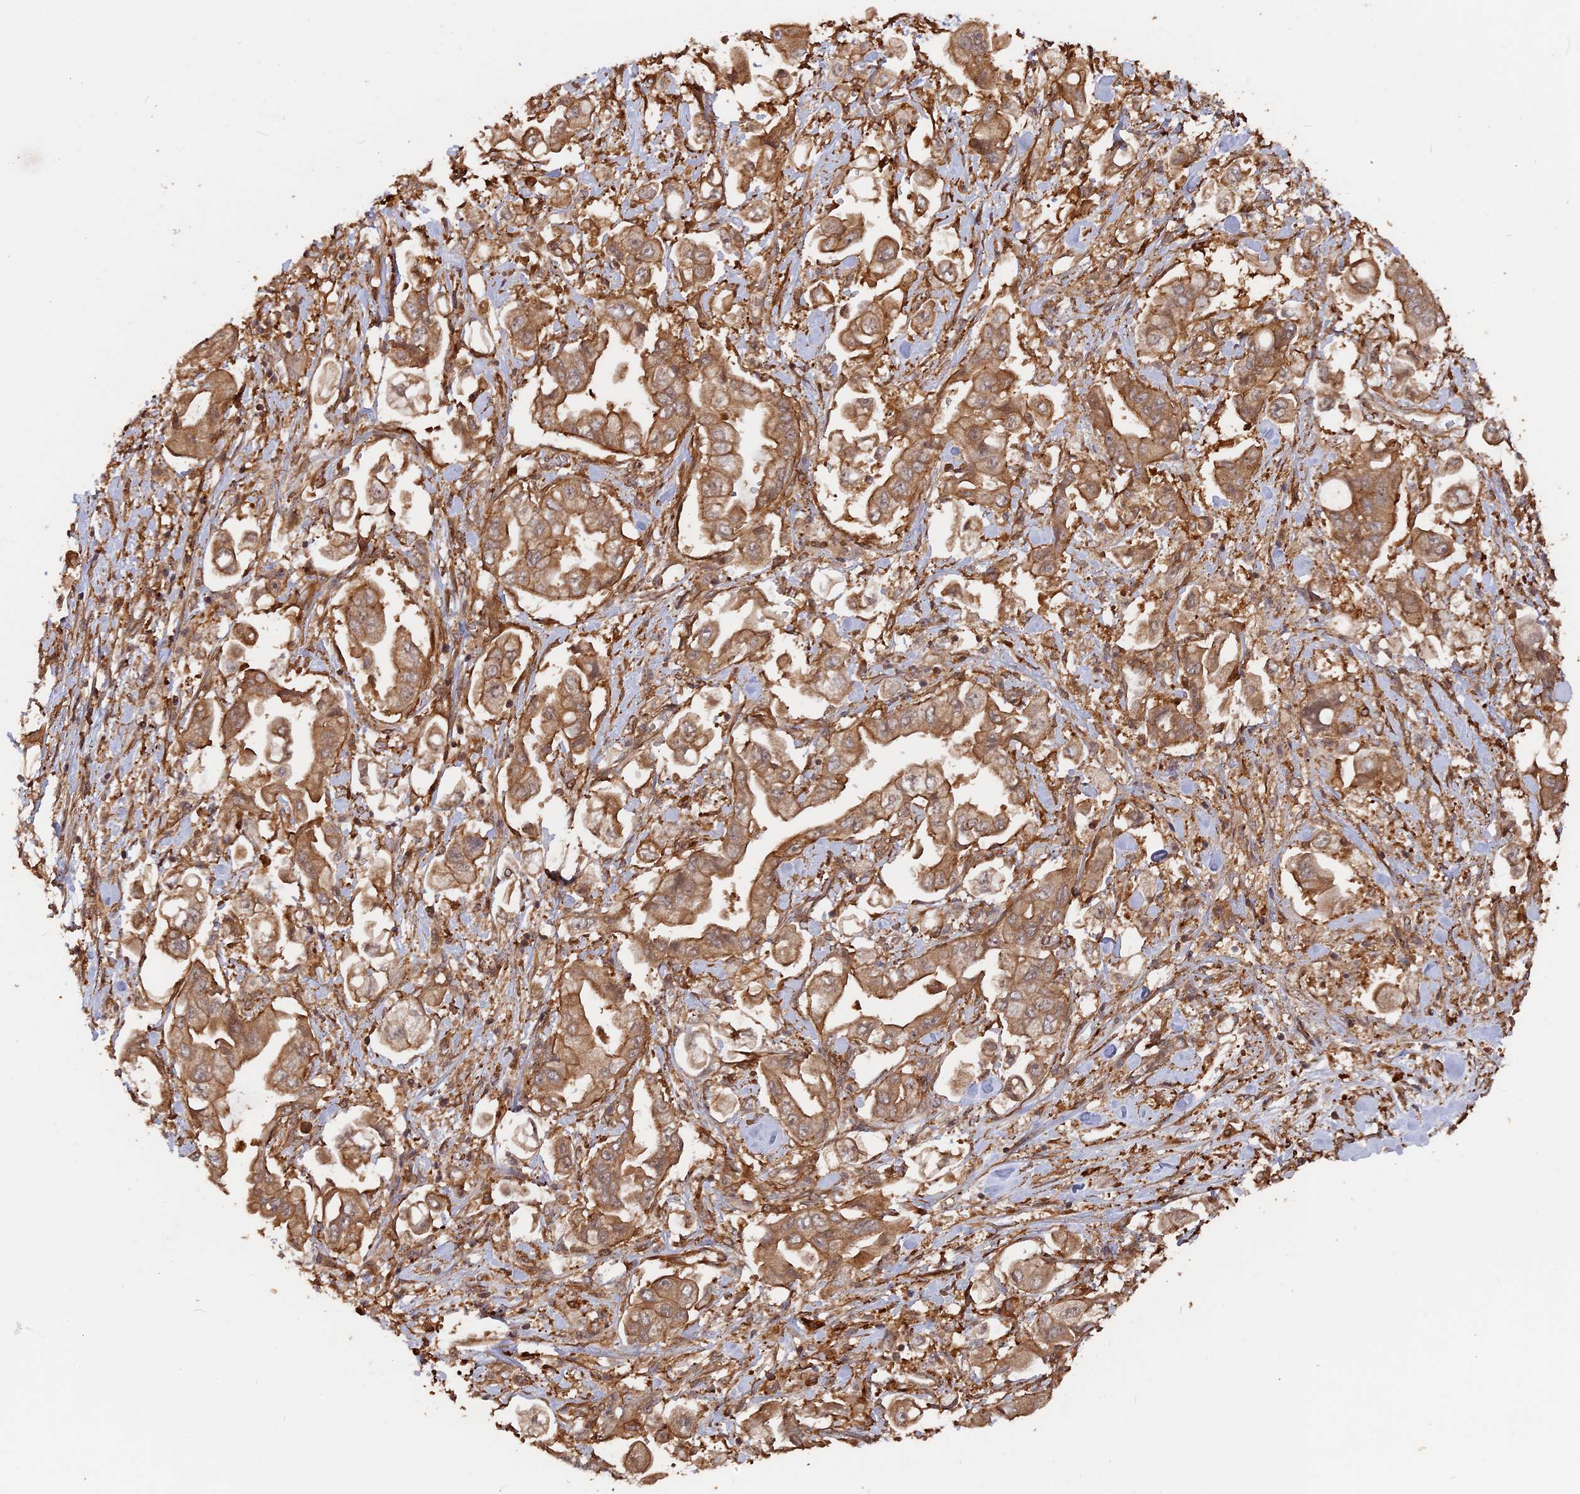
{"staining": {"intensity": "moderate", "quantity": ">75%", "location": "cytoplasmic/membranous"}, "tissue": "stomach cancer", "cell_type": "Tumor cells", "image_type": "cancer", "snomed": [{"axis": "morphology", "description": "Adenocarcinoma, NOS"}, {"axis": "topography", "description": "Stomach"}], "caption": "Stomach adenocarcinoma was stained to show a protein in brown. There is medium levels of moderate cytoplasmic/membranous staining in about >75% of tumor cells. The protein is shown in brown color, while the nuclei are stained blue.", "gene": "CCDC174", "patient": {"sex": "male", "age": 62}}